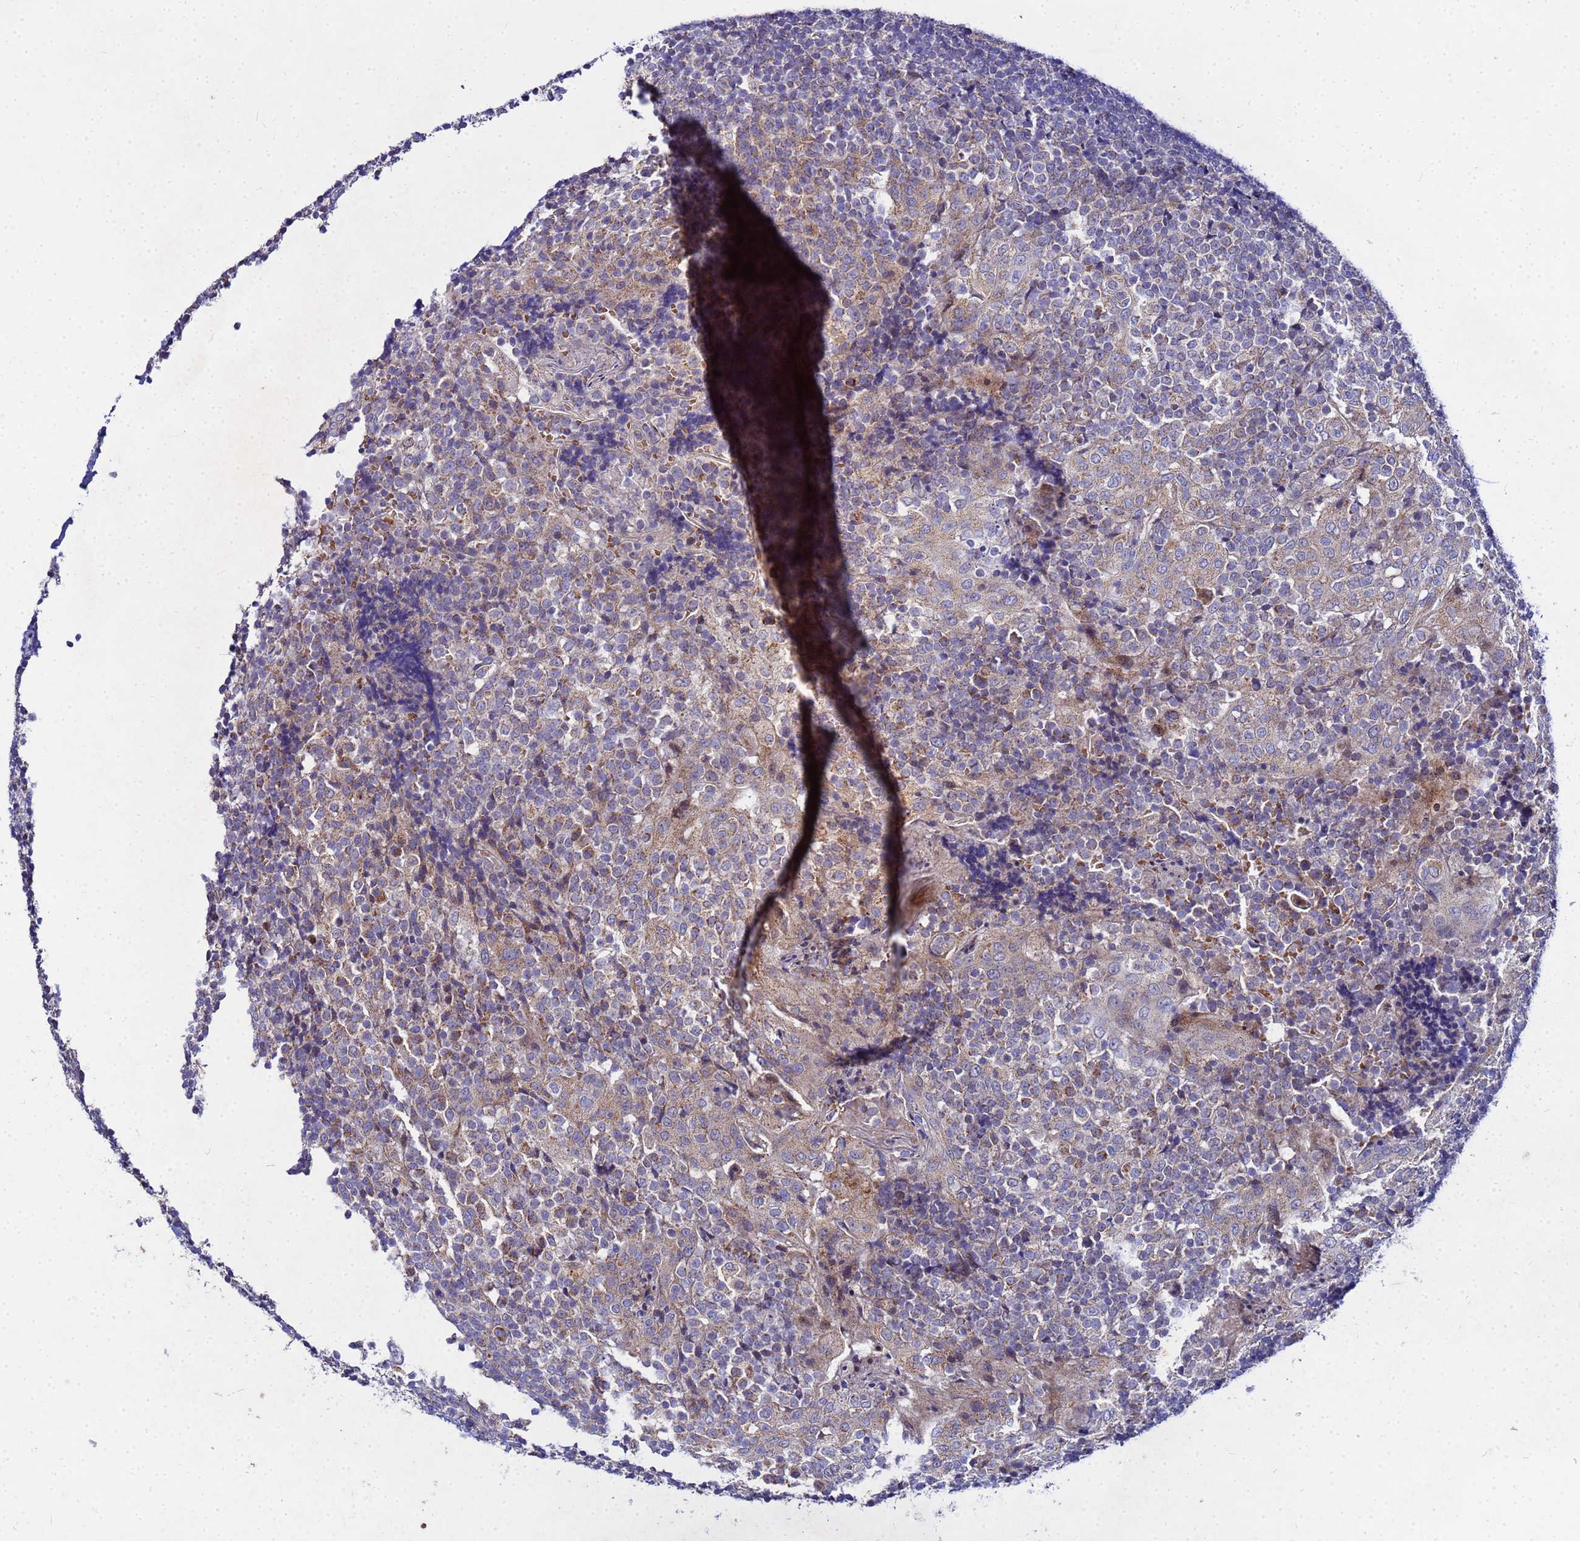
{"staining": {"intensity": "moderate", "quantity": "25%-75%", "location": "cytoplasmic/membranous"}, "tissue": "tonsil", "cell_type": "Germinal center cells", "image_type": "normal", "snomed": [{"axis": "morphology", "description": "Normal tissue, NOS"}, {"axis": "topography", "description": "Tonsil"}], "caption": "Moderate cytoplasmic/membranous expression is present in approximately 25%-75% of germinal center cells in unremarkable tonsil.", "gene": "FAHD2A", "patient": {"sex": "female", "age": 19}}